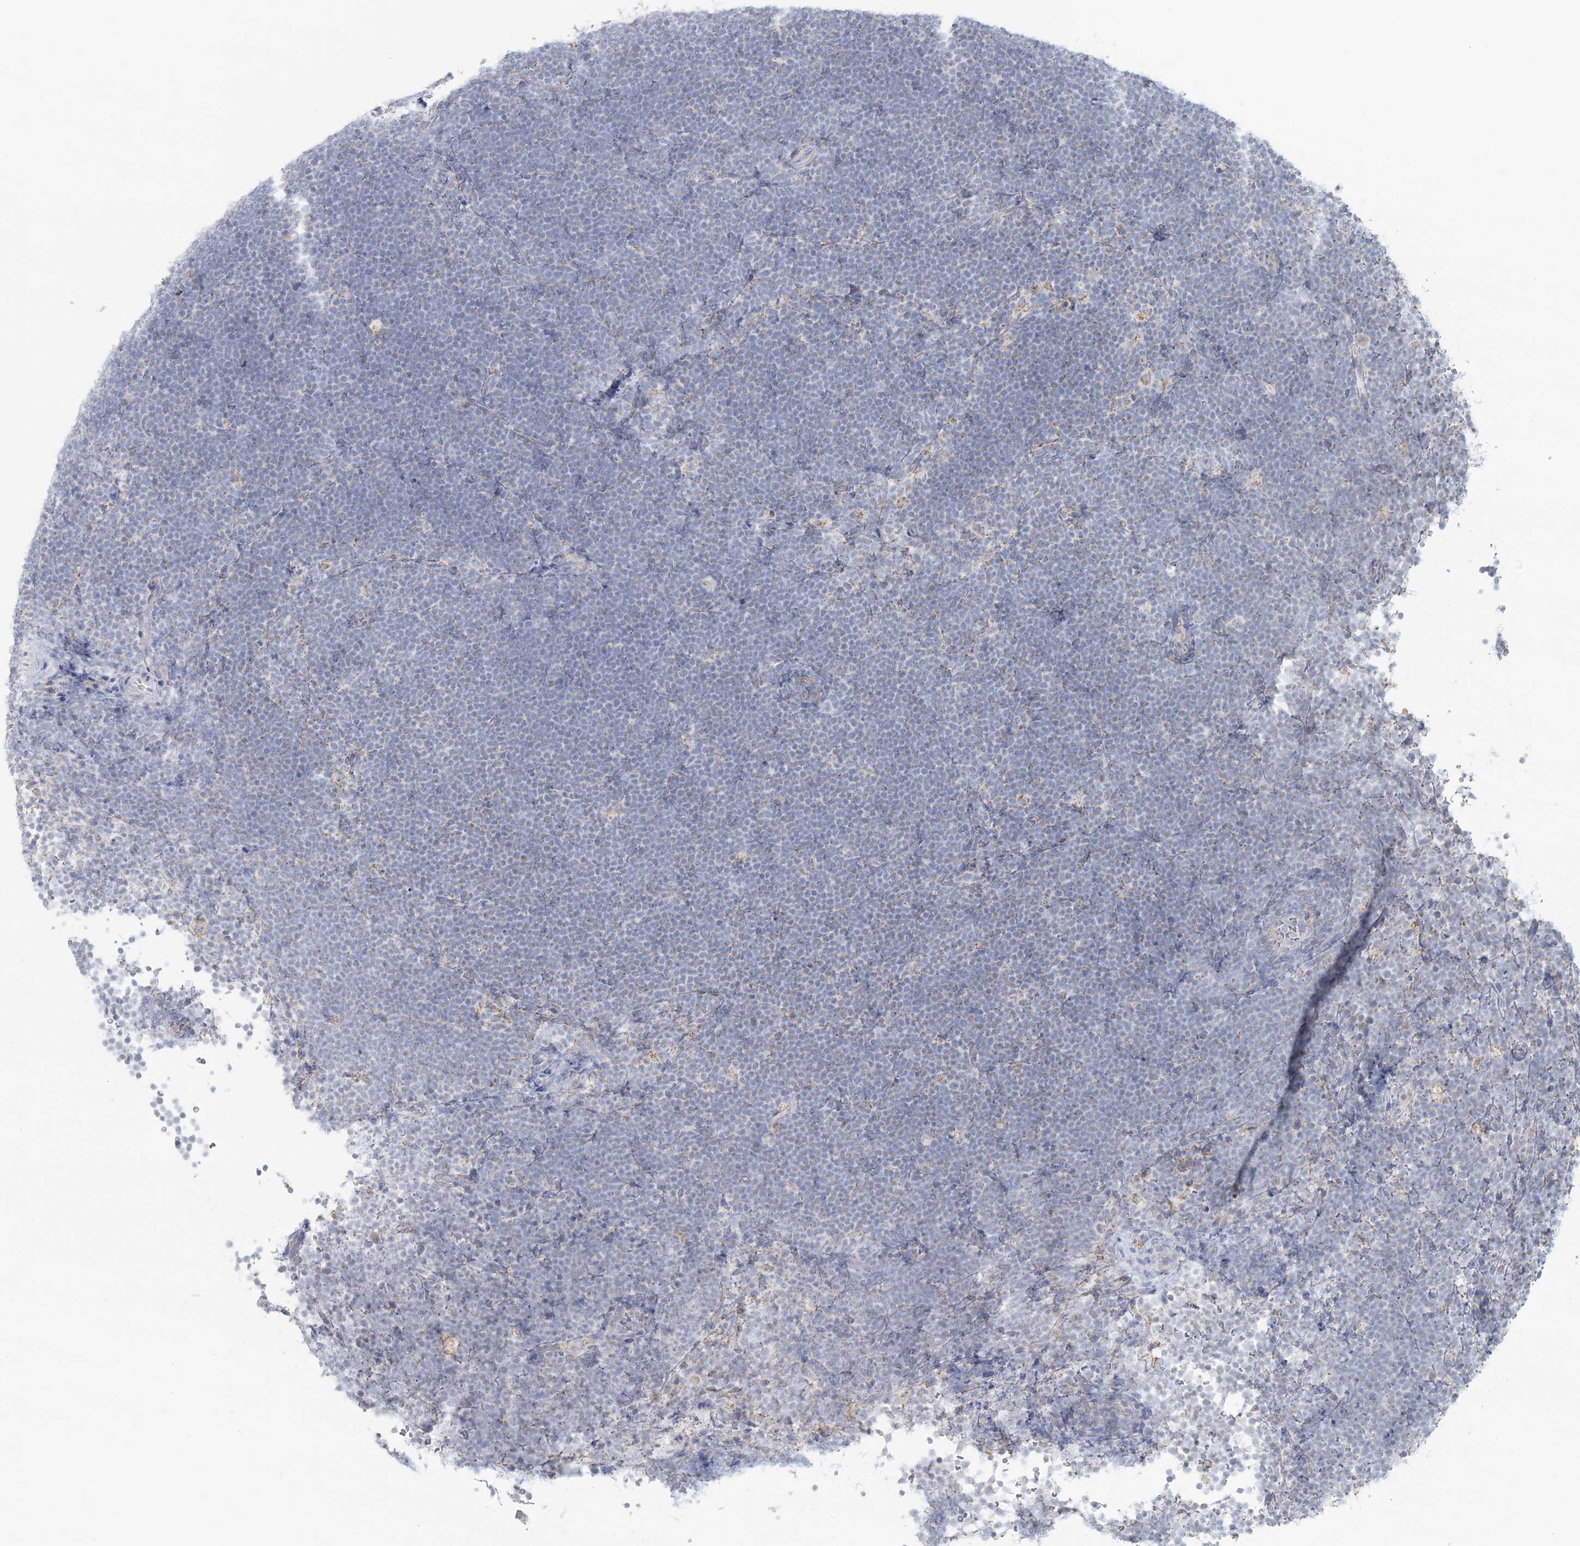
{"staining": {"intensity": "negative", "quantity": "none", "location": "none"}, "tissue": "lymphoma", "cell_type": "Tumor cells", "image_type": "cancer", "snomed": [{"axis": "morphology", "description": "Malignant lymphoma, non-Hodgkin's type, High grade"}, {"axis": "topography", "description": "Lymph node"}], "caption": "Immunohistochemical staining of lymphoma exhibits no significant expression in tumor cells.", "gene": "BPHL", "patient": {"sex": "male", "age": 13}}